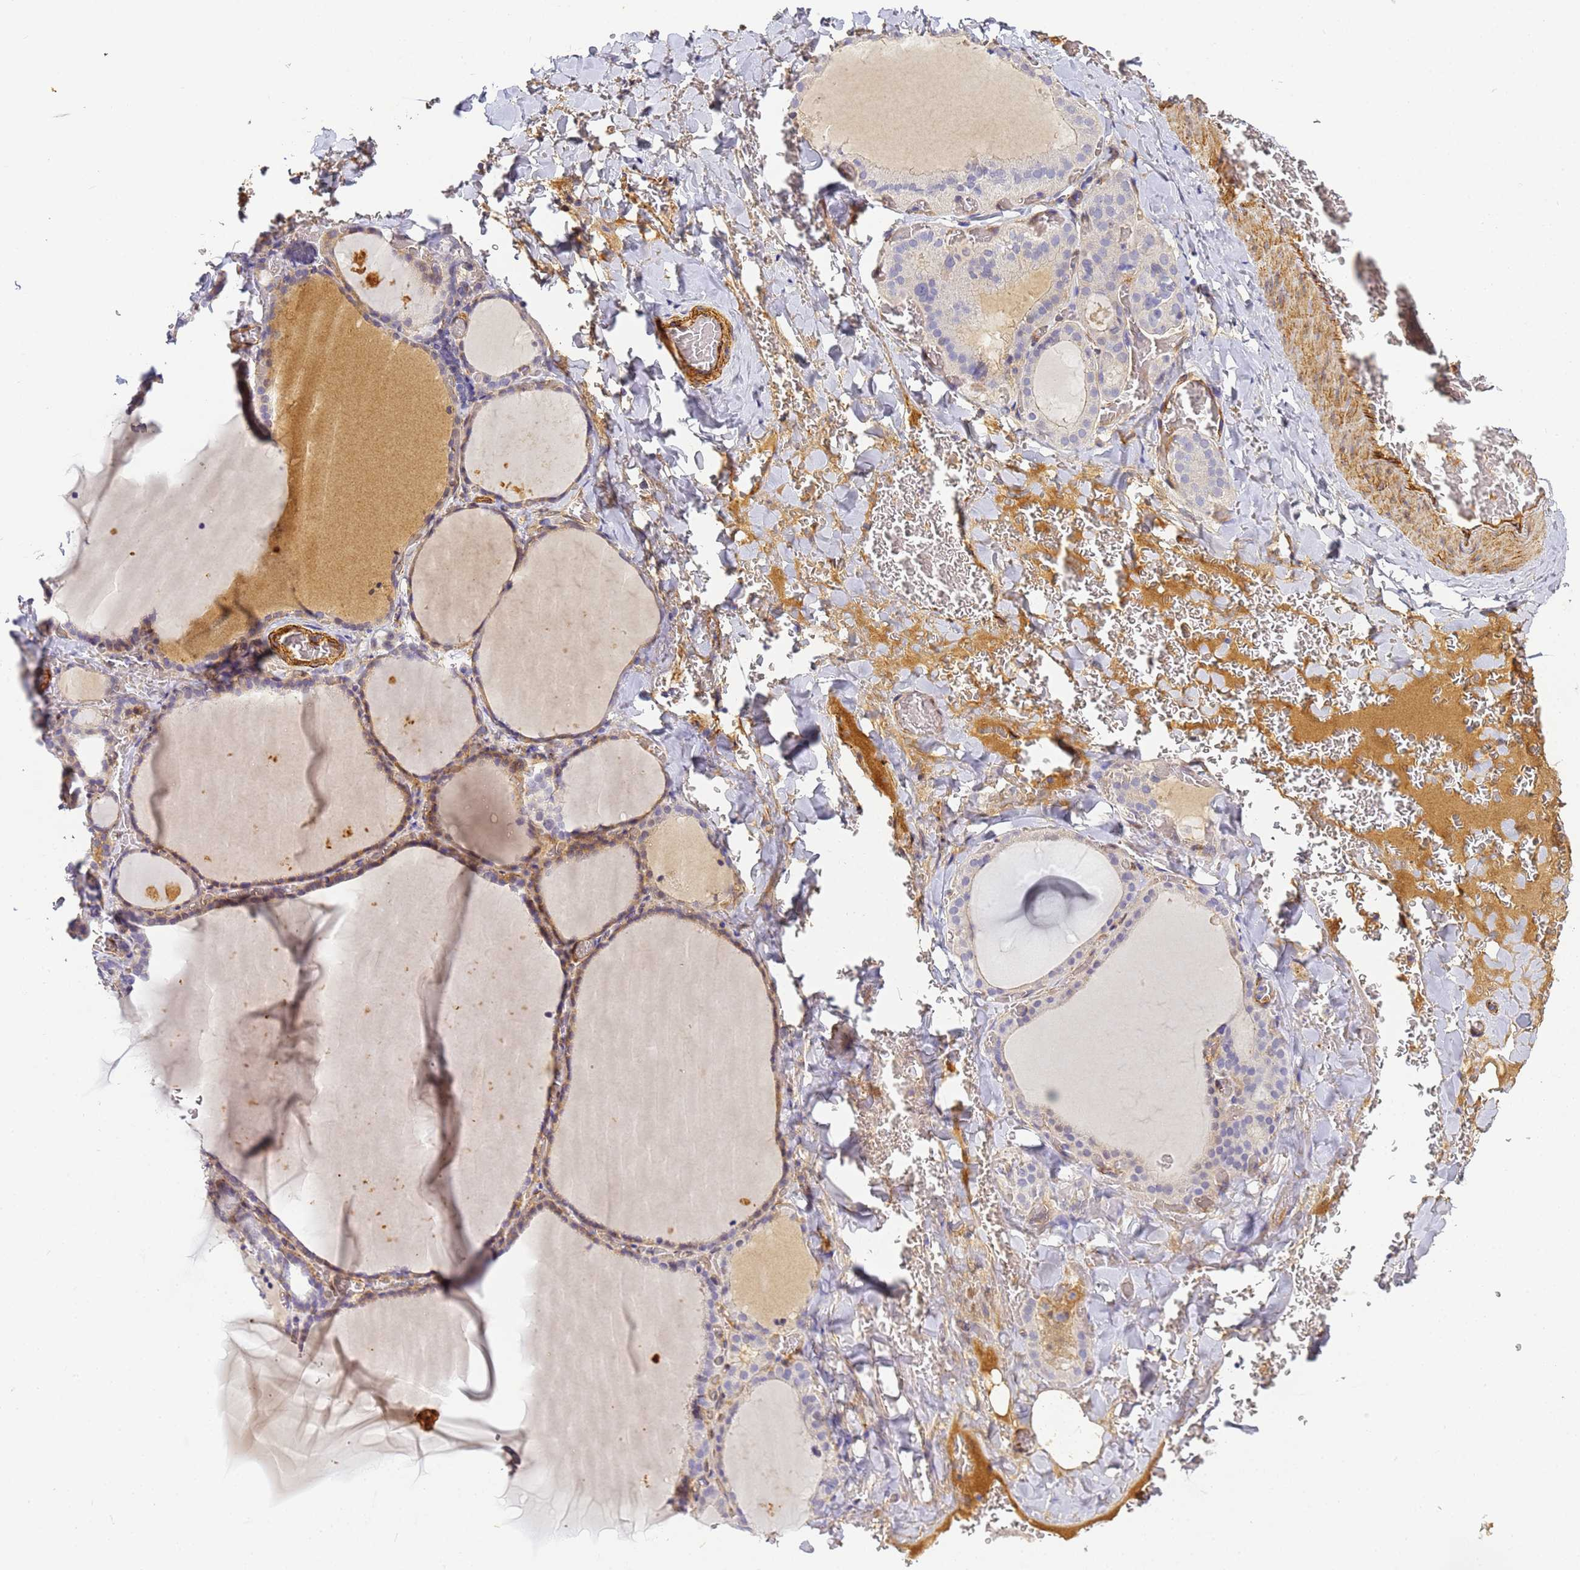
{"staining": {"intensity": "moderate", "quantity": "<25%", "location": "cytoplasmic/membranous"}, "tissue": "thyroid gland", "cell_type": "Glandular cells", "image_type": "normal", "snomed": [{"axis": "morphology", "description": "Normal tissue, NOS"}, {"axis": "topography", "description": "Thyroid gland"}], "caption": "Immunohistochemistry (IHC) image of normal thyroid gland: thyroid gland stained using immunohistochemistry (IHC) displays low levels of moderate protein expression localized specifically in the cytoplasmic/membranous of glandular cells, appearing as a cytoplasmic/membranous brown color.", "gene": "CFHR1", "patient": {"sex": "female", "age": 39}}